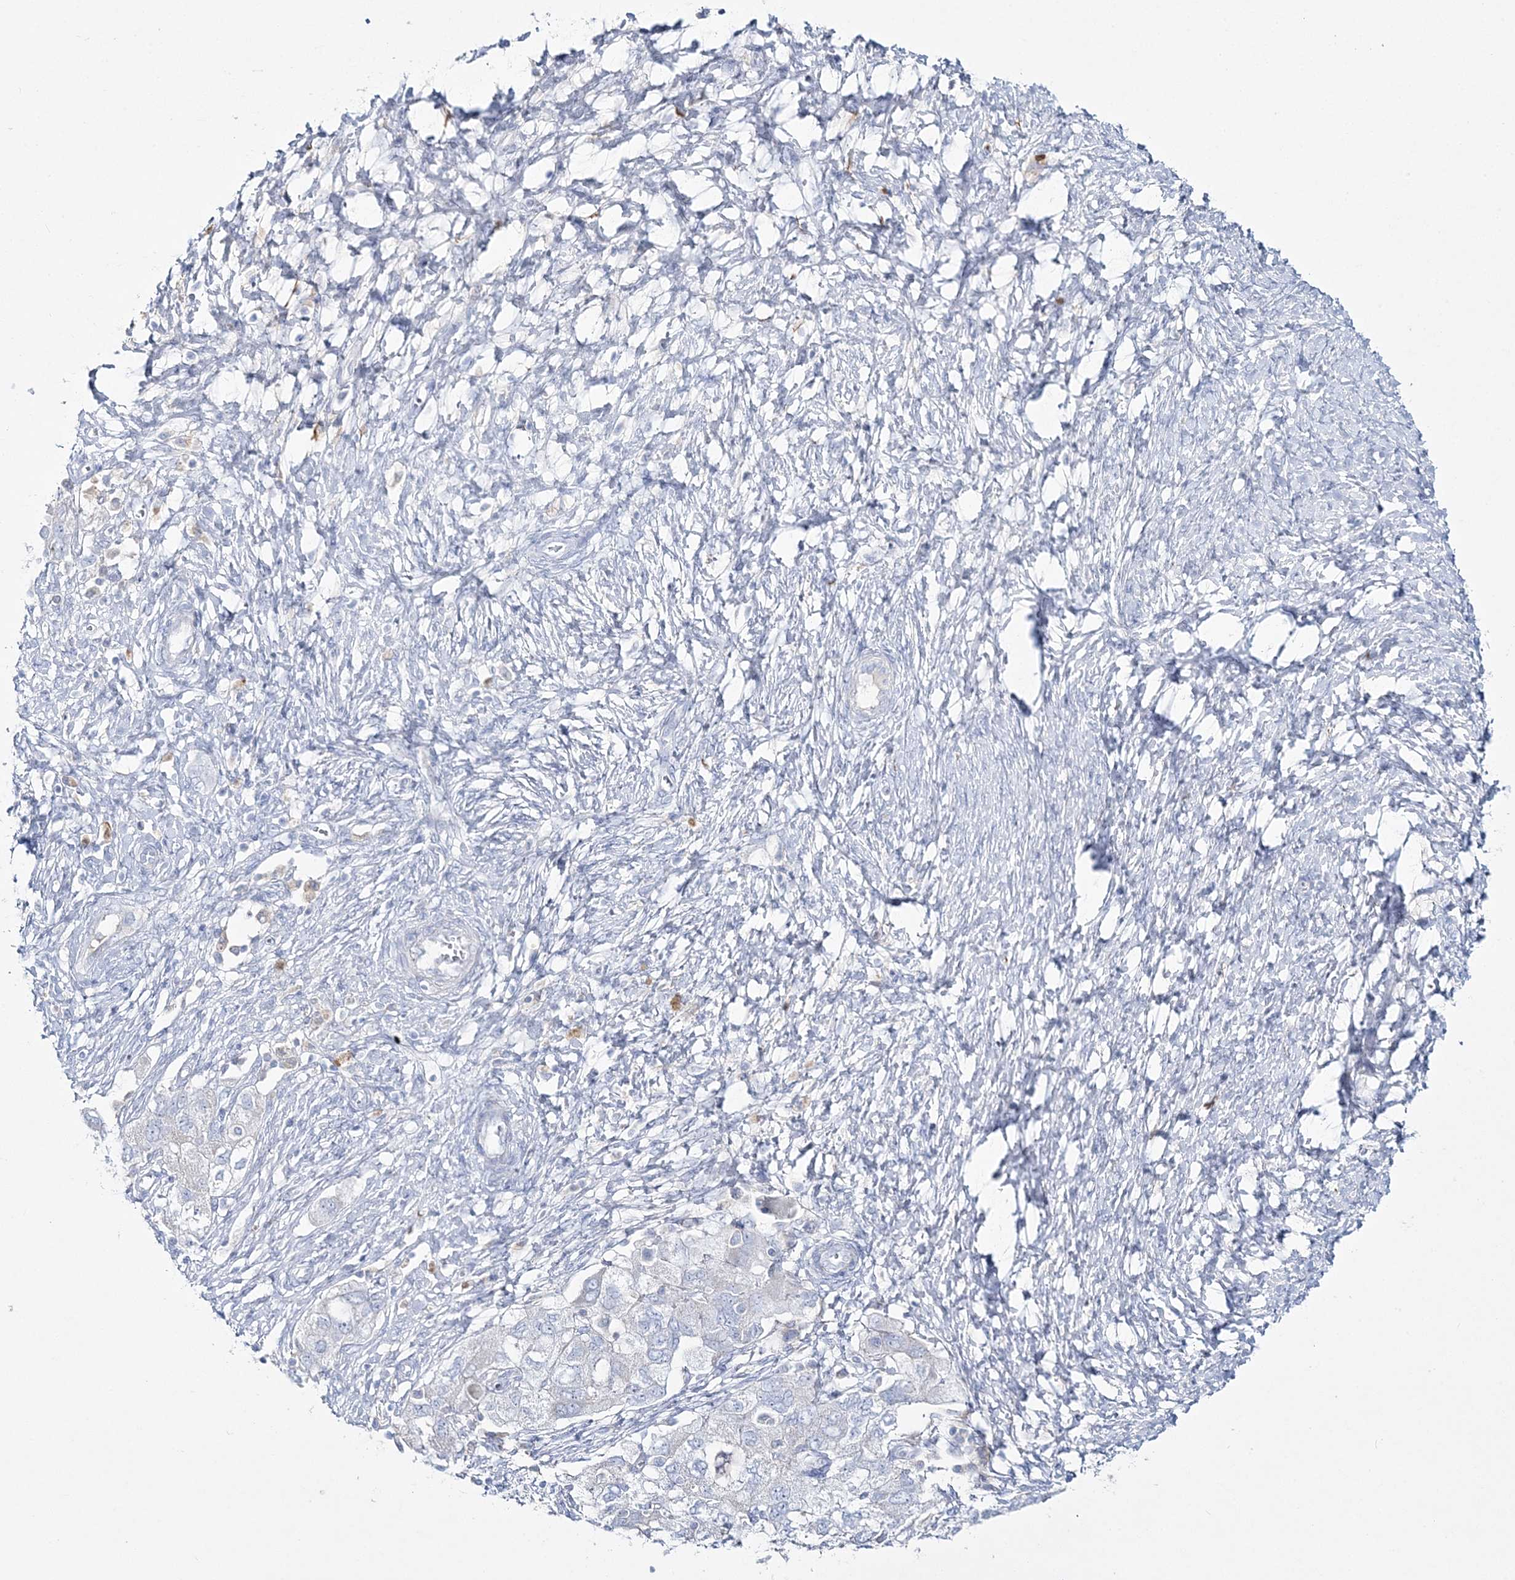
{"staining": {"intensity": "negative", "quantity": "none", "location": "none"}, "tissue": "ovarian cancer", "cell_type": "Tumor cells", "image_type": "cancer", "snomed": [{"axis": "morphology", "description": "Carcinoma, NOS"}, {"axis": "morphology", "description": "Cystadenocarcinoma, serous, NOS"}, {"axis": "topography", "description": "Ovary"}], "caption": "Human ovarian cancer (serous cystadenocarcinoma) stained for a protein using immunohistochemistry exhibits no expression in tumor cells.", "gene": "WDSUB1", "patient": {"sex": "female", "age": 69}}